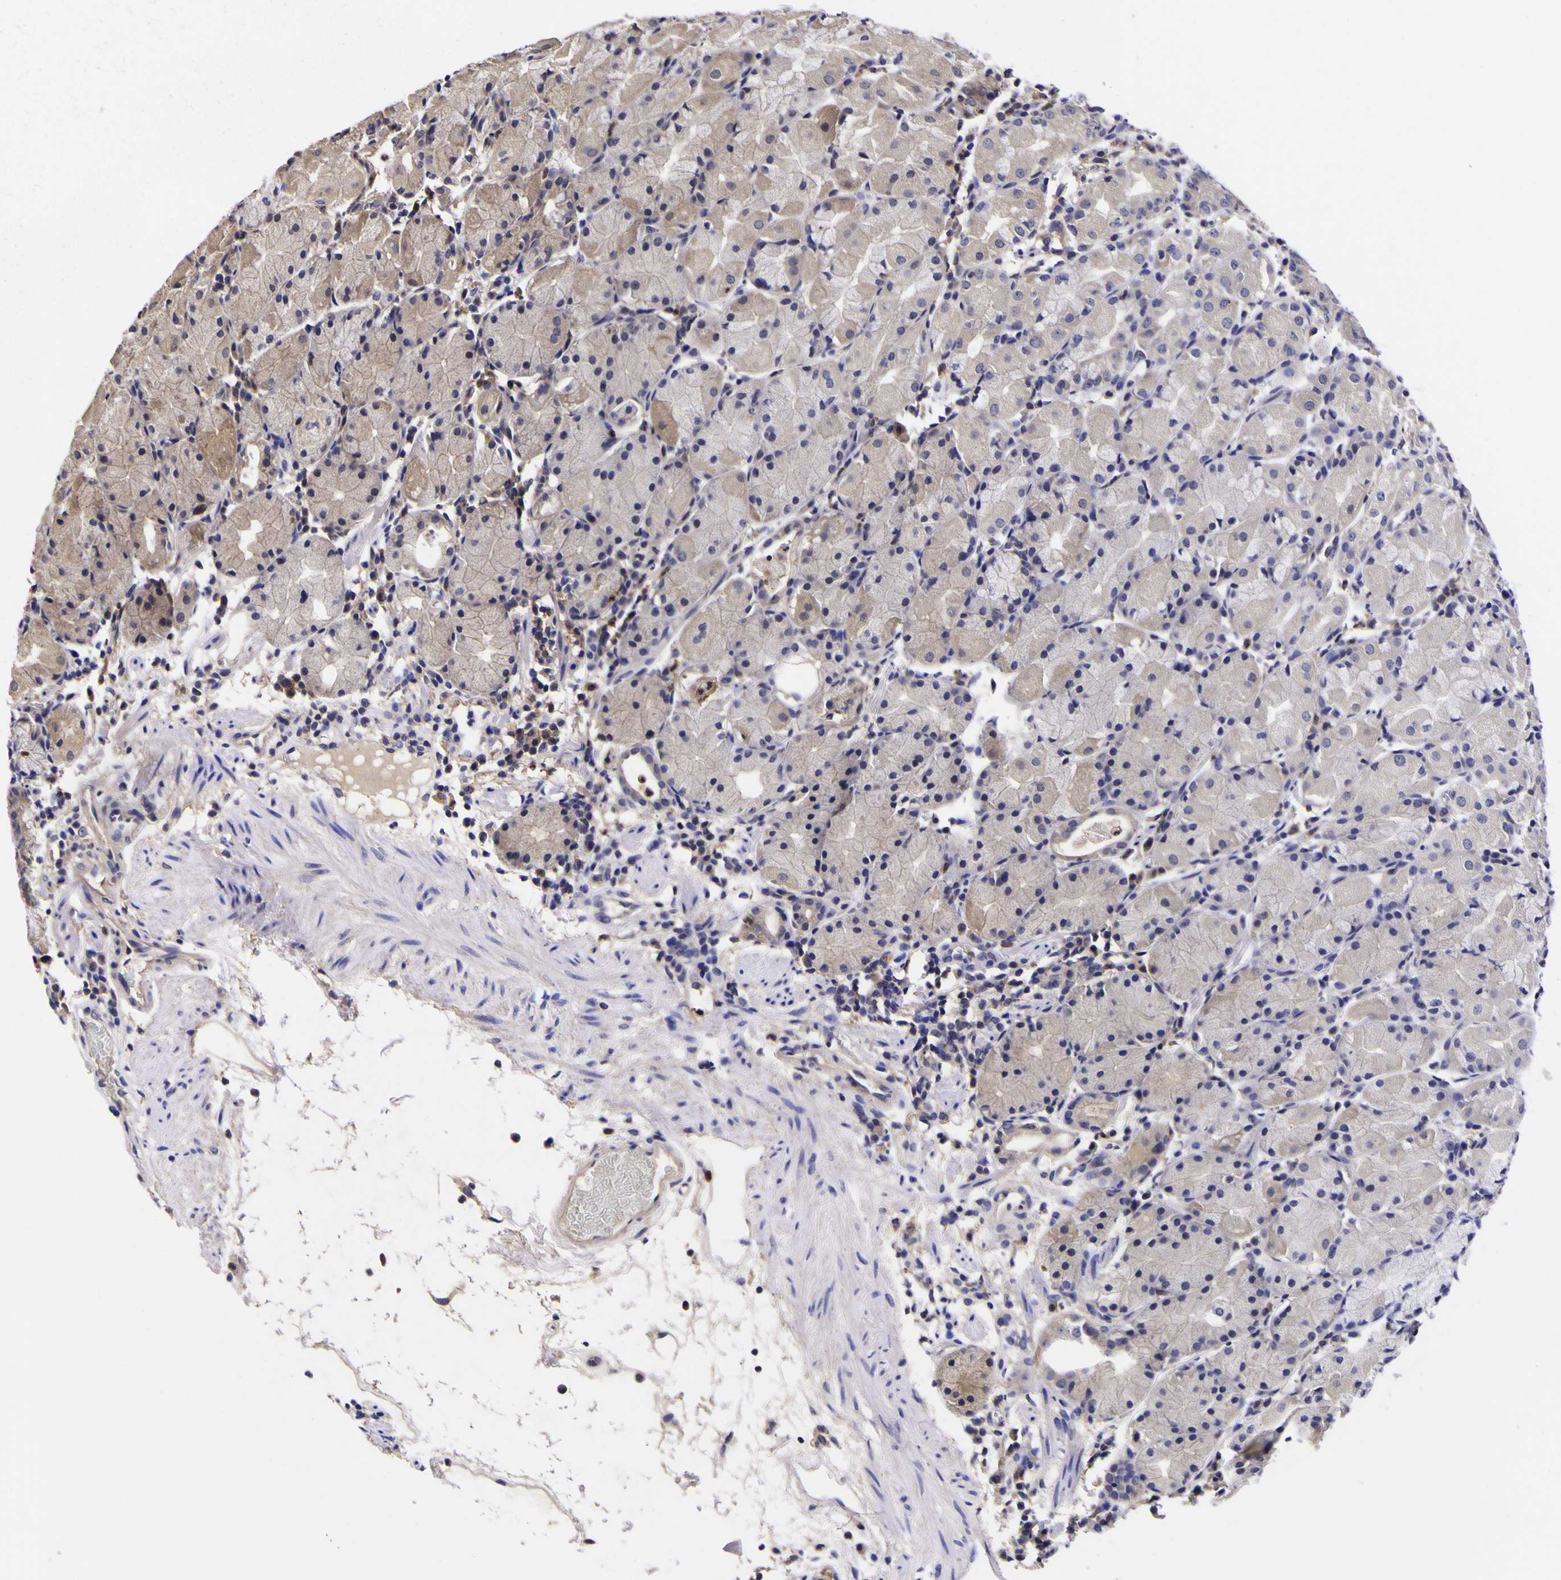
{"staining": {"intensity": "weak", "quantity": ">75%", "location": "cytoplasmic/membranous"}, "tissue": "stomach", "cell_type": "Glandular cells", "image_type": "normal", "snomed": [{"axis": "morphology", "description": "Normal tissue, NOS"}, {"axis": "topography", "description": "Stomach"}, {"axis": "topography", "description": "Stomach, lower"}], "caption": "Human stomach stained for a protein (brown) shows weak cytoplasmic/membranous positive positivity in about >75% of glandular cells.", "gene": "MAPK14", "patient": {"sex": "female", "age": 75}}